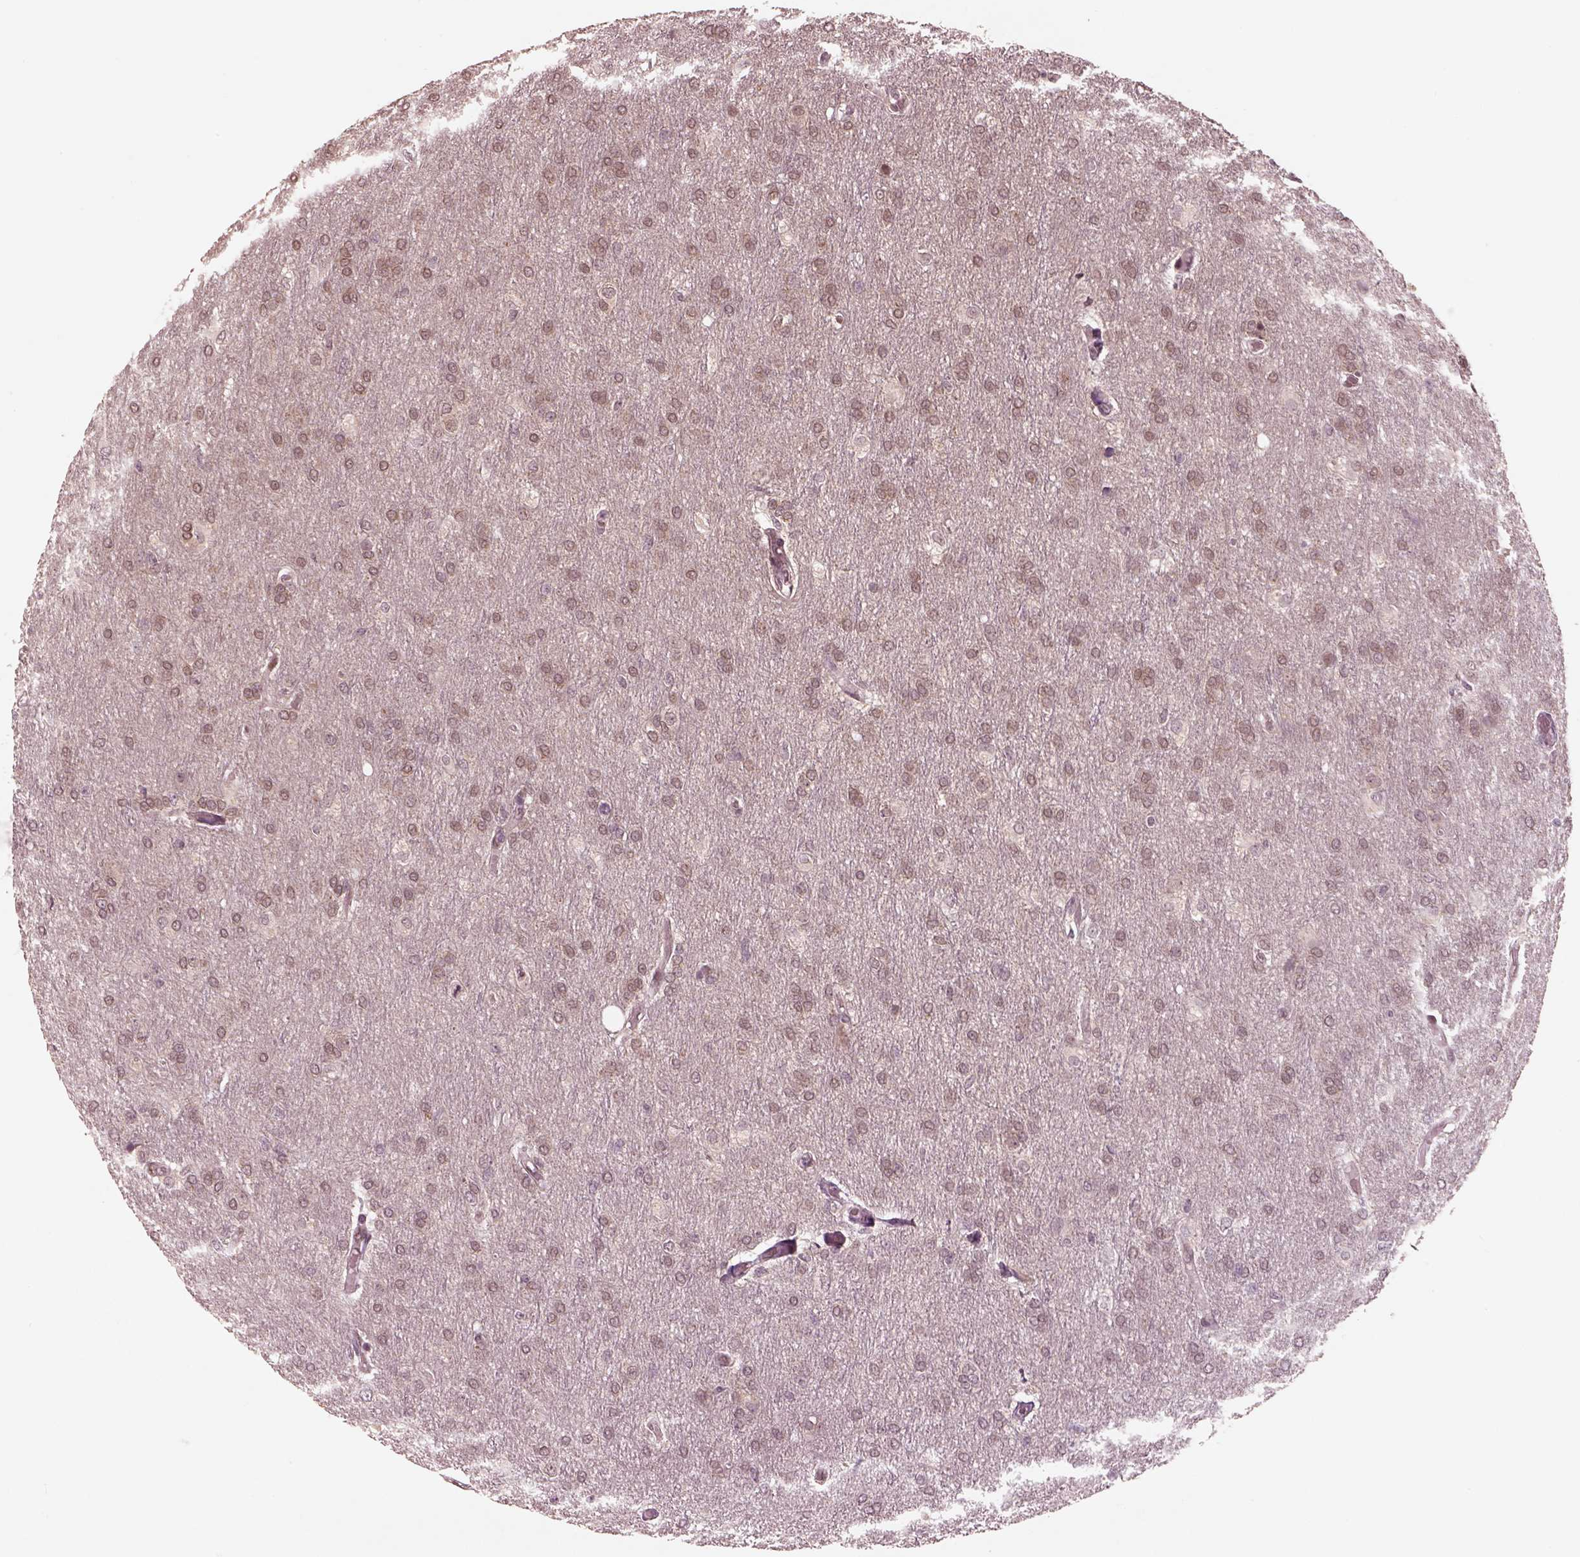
{"staining": {"intensity": "weak", "quantity": "25%-75%", "location": "cytoplasmic/membranous"}, "tissue": "glioma", "cell_type": "Tumor cells", "image_type": "cancer", "snomed": [{"axis": "morphology", "description": "Glioma, malignant, High grade"}, {"axis": "topography", "description": "Brain"}], "caption": "Protein expression analysis of human glioma reveals weak cytoplasmic/membranous positivity in approximately 25%-75% of tumor cells. Nuclei are stained in blue.", "gene": "IQCB1", "patient": {"sex": "male", "age": 68}}